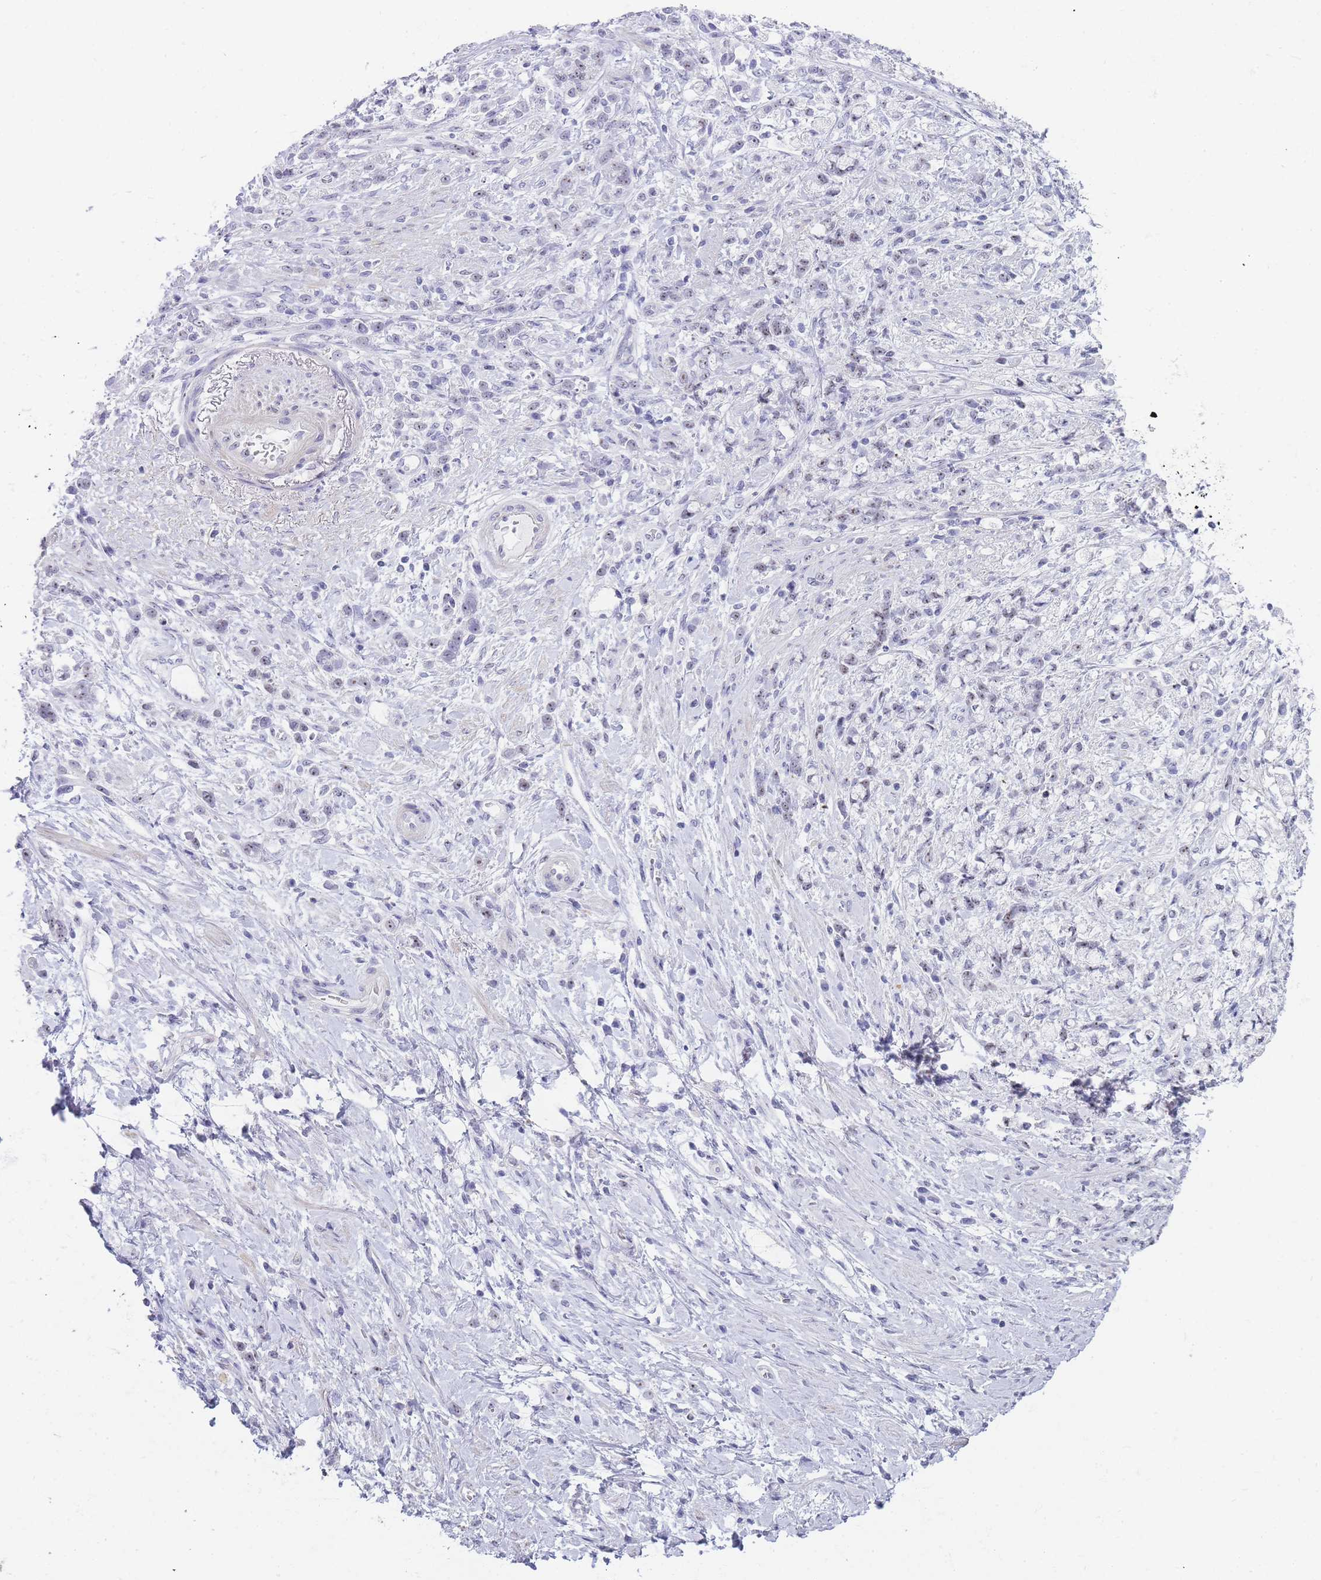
{"staining": {"intensity": "weak", "quantity": "<25%", "location": "nuclear"}, "tissue": "stomach cancer", "cell_type": "Tumor cells", "image_type": "cancer", "snomed": [{"axis": "morphology", "description": "Adenocarcinoma, NOS"}, {"axis": "topography", "description": "Stomach"}], "caption": "Tumor cells are negative for brown protein staining in stomach cancer. The staining was performed using DAB to visualize the protein expression in brown, while the nuclei were stained in blue with hematoxylin (Magnification: 20x).", "gene": "NOP14", "patient": {"sex": "female", "age": 60}}